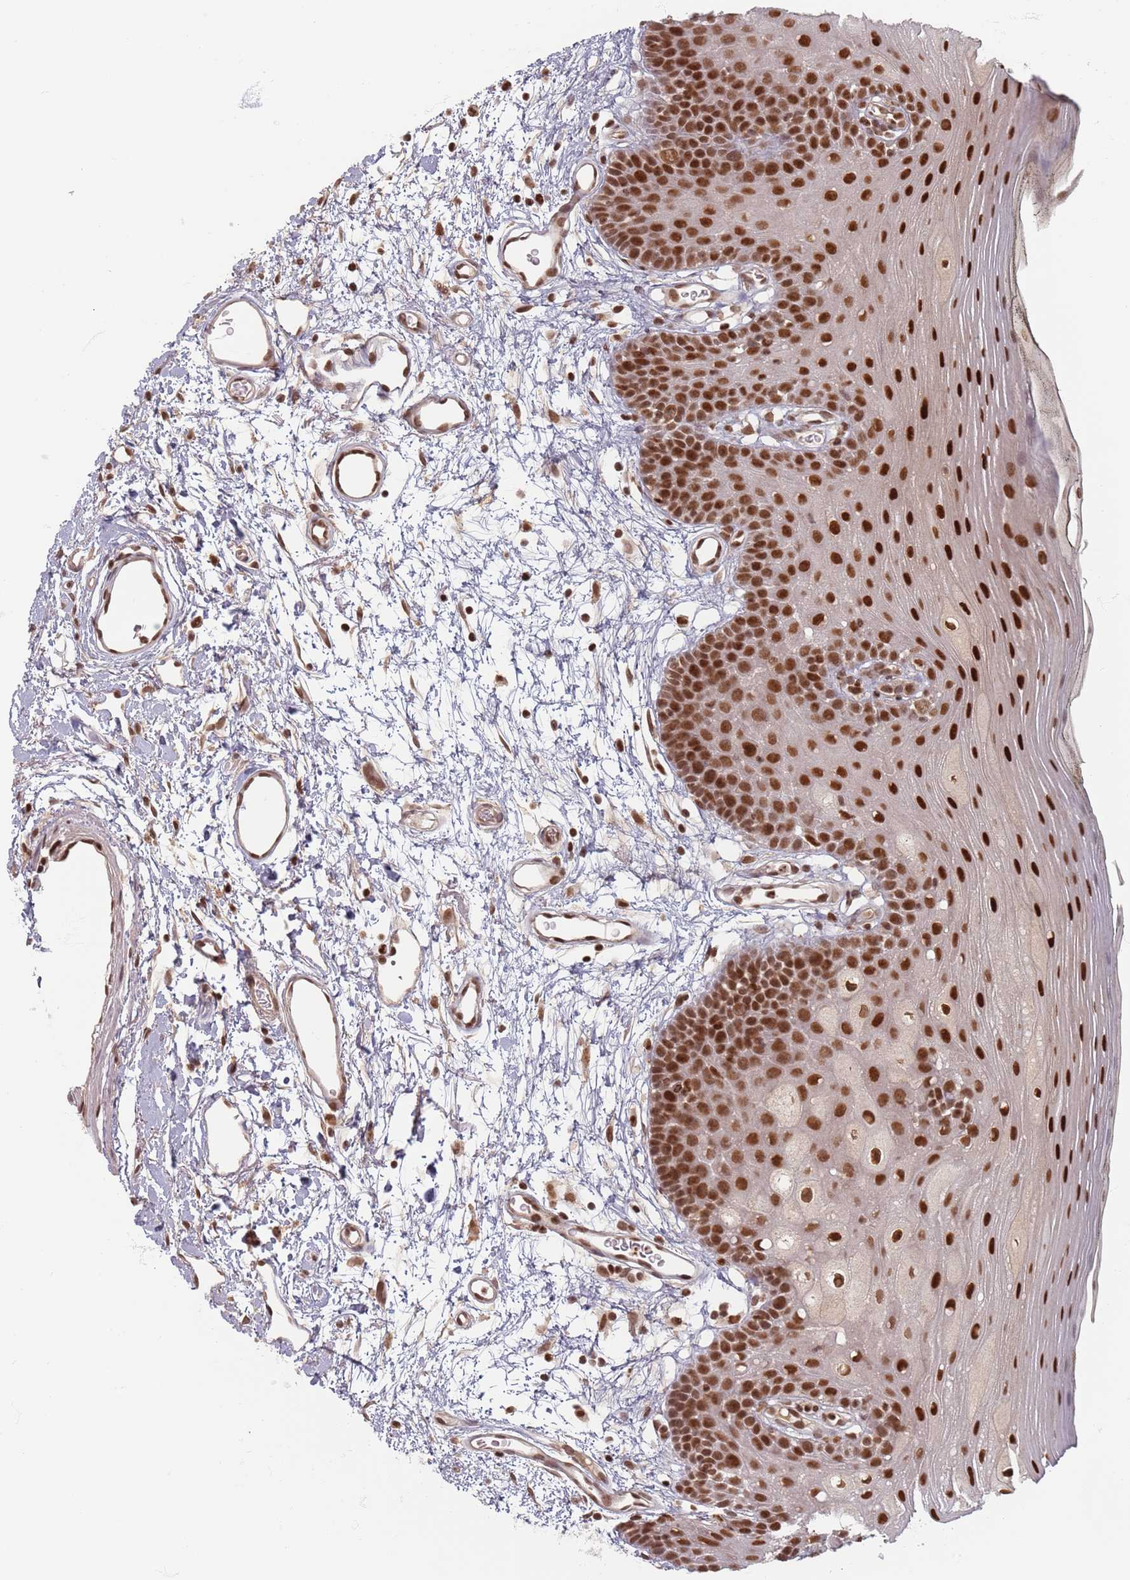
{"staining": {"intensity": "strong", "quantity": ">75%", "location": "nuclear"}, "tissue": "oral mucosa", "cell_type": "Squamous epithelial cells", "image_type": "normal", "snomed": [{"axis": "morphology", "description": "Normal tissue, NOS"}, {"axis": "topography", "description": "Oral tissue"}, {"axis": "topography", "description": "Tounge, NOS"}], "caption": "Immunohistochemical staining of normal oral mucosa reveals >75% levels of strong nuclear protein expression in about >75% of squamous epithelial cells. Using DAB (brown) and hematoxylin (blue) stains, captured at high magnification using brightfield microscopy.", "gene": "NUP50", "patient": {"sex": "female", "age": 81}}